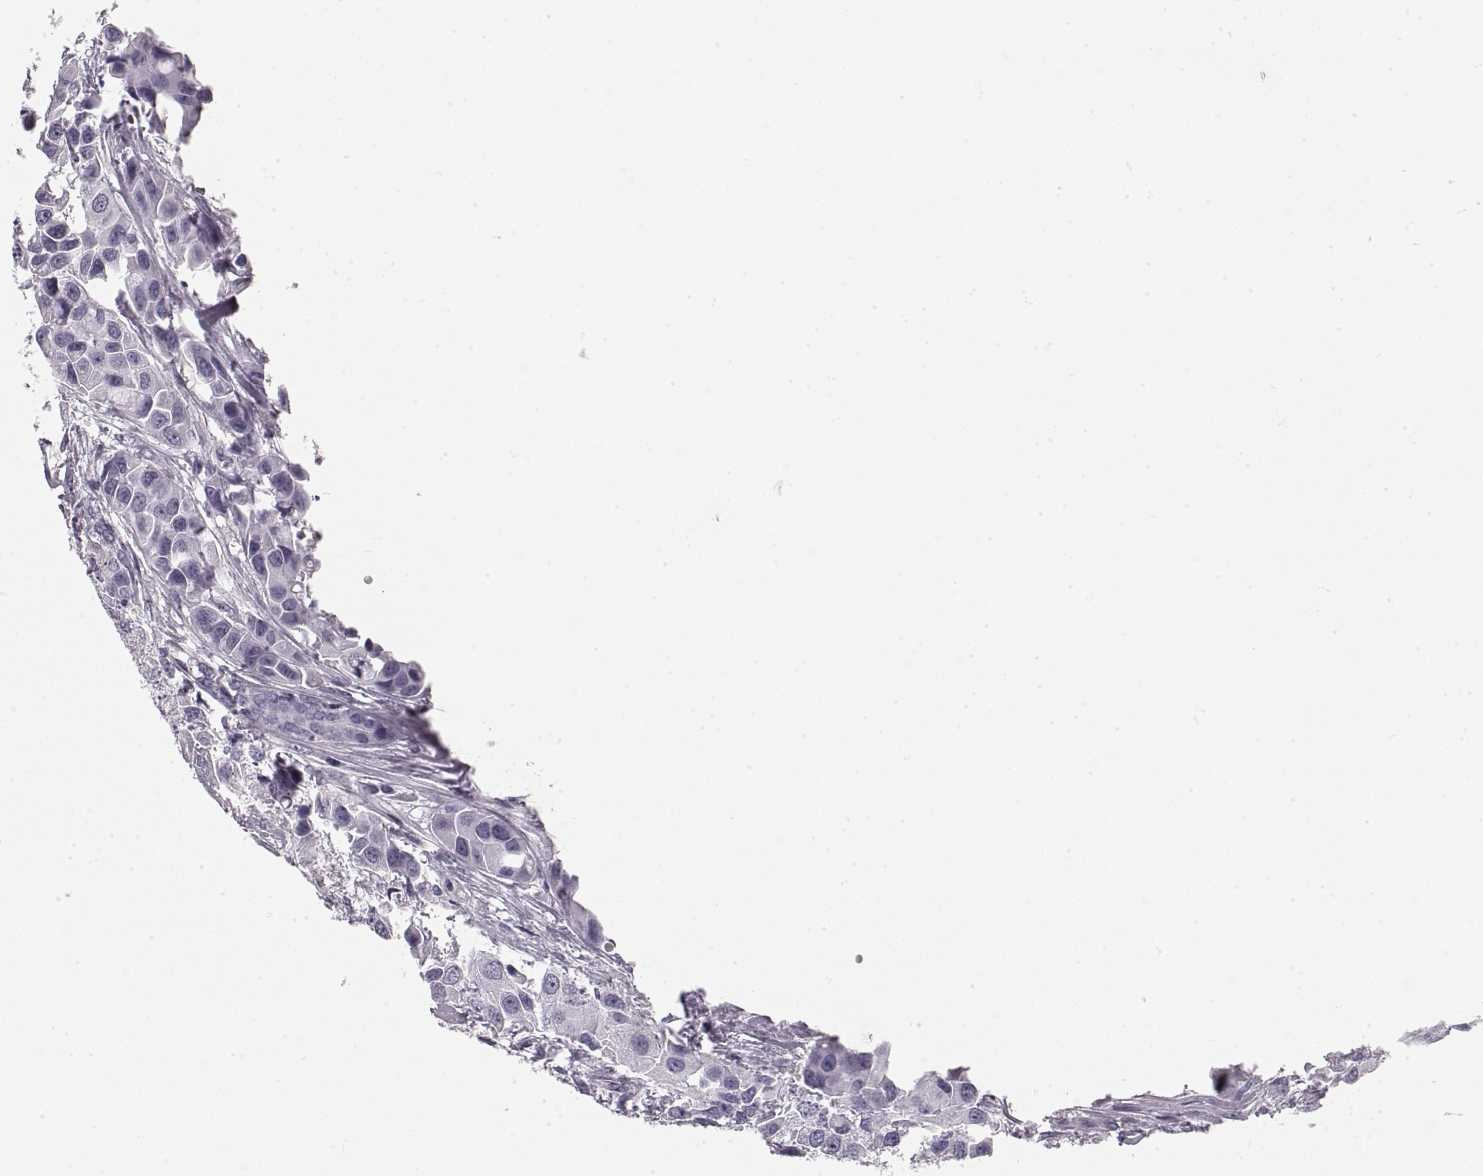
{"staining": {"intensity": "negative", "quantity": "none", "location": "none"}, "tissue": "head and neck cancer", "cell_type": "Tumor cells", "image_type": "cancer", "snomed": [{"axis": "morphology", "description": "Adenocarcinoma, NOS"}, {"axis": "topography", "description": "Head-Neck"}], "caption": "Tumor cells are negative for protein expression in human adenocarcinoma (head and neck).", "gene": "CRYAA", "patient": {"sex": "male", "age": 76}}